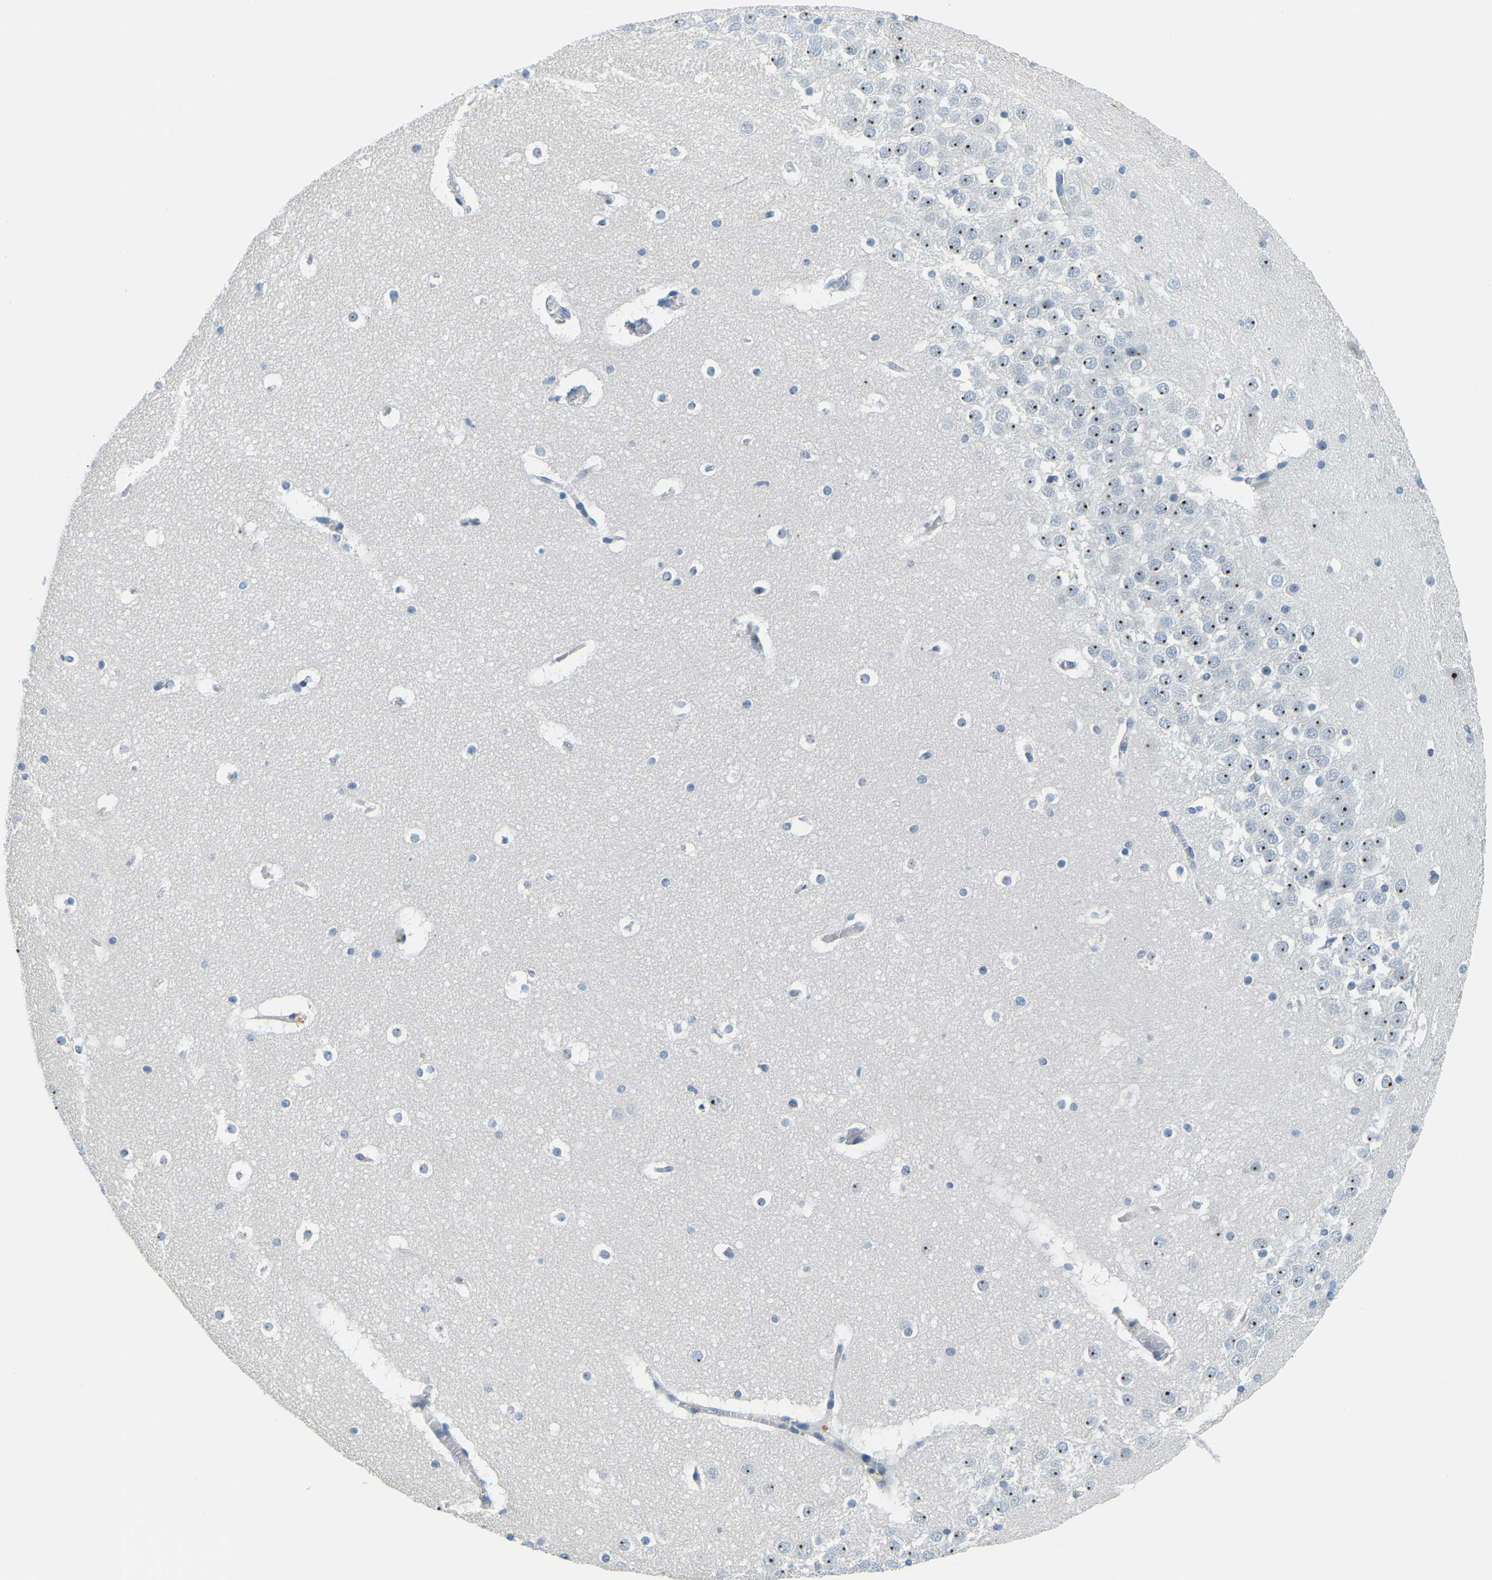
{"staining": {"intensity": "negative", "quantity": "none", "location": "none"}, "tissue": "hippocampus", "cell_type": "Glial cells", "image_type": "normal", "snomed": [{"axis": "morphology", "description": "Normal tissue, NOS"}, {"axis": "topography", "description": "Hippocampus"}], "caption": "Immunohistochemistry histopathology image of benign human hippocampus stained for a protein (brown), which reveals no staining in glial cells. (DAB (3,3'-diaminobenzidine) immunohistochemistry with hematoxylin counter stain).", "gene": "RRP1", "patient": {"sex": "male", "age": 45}}